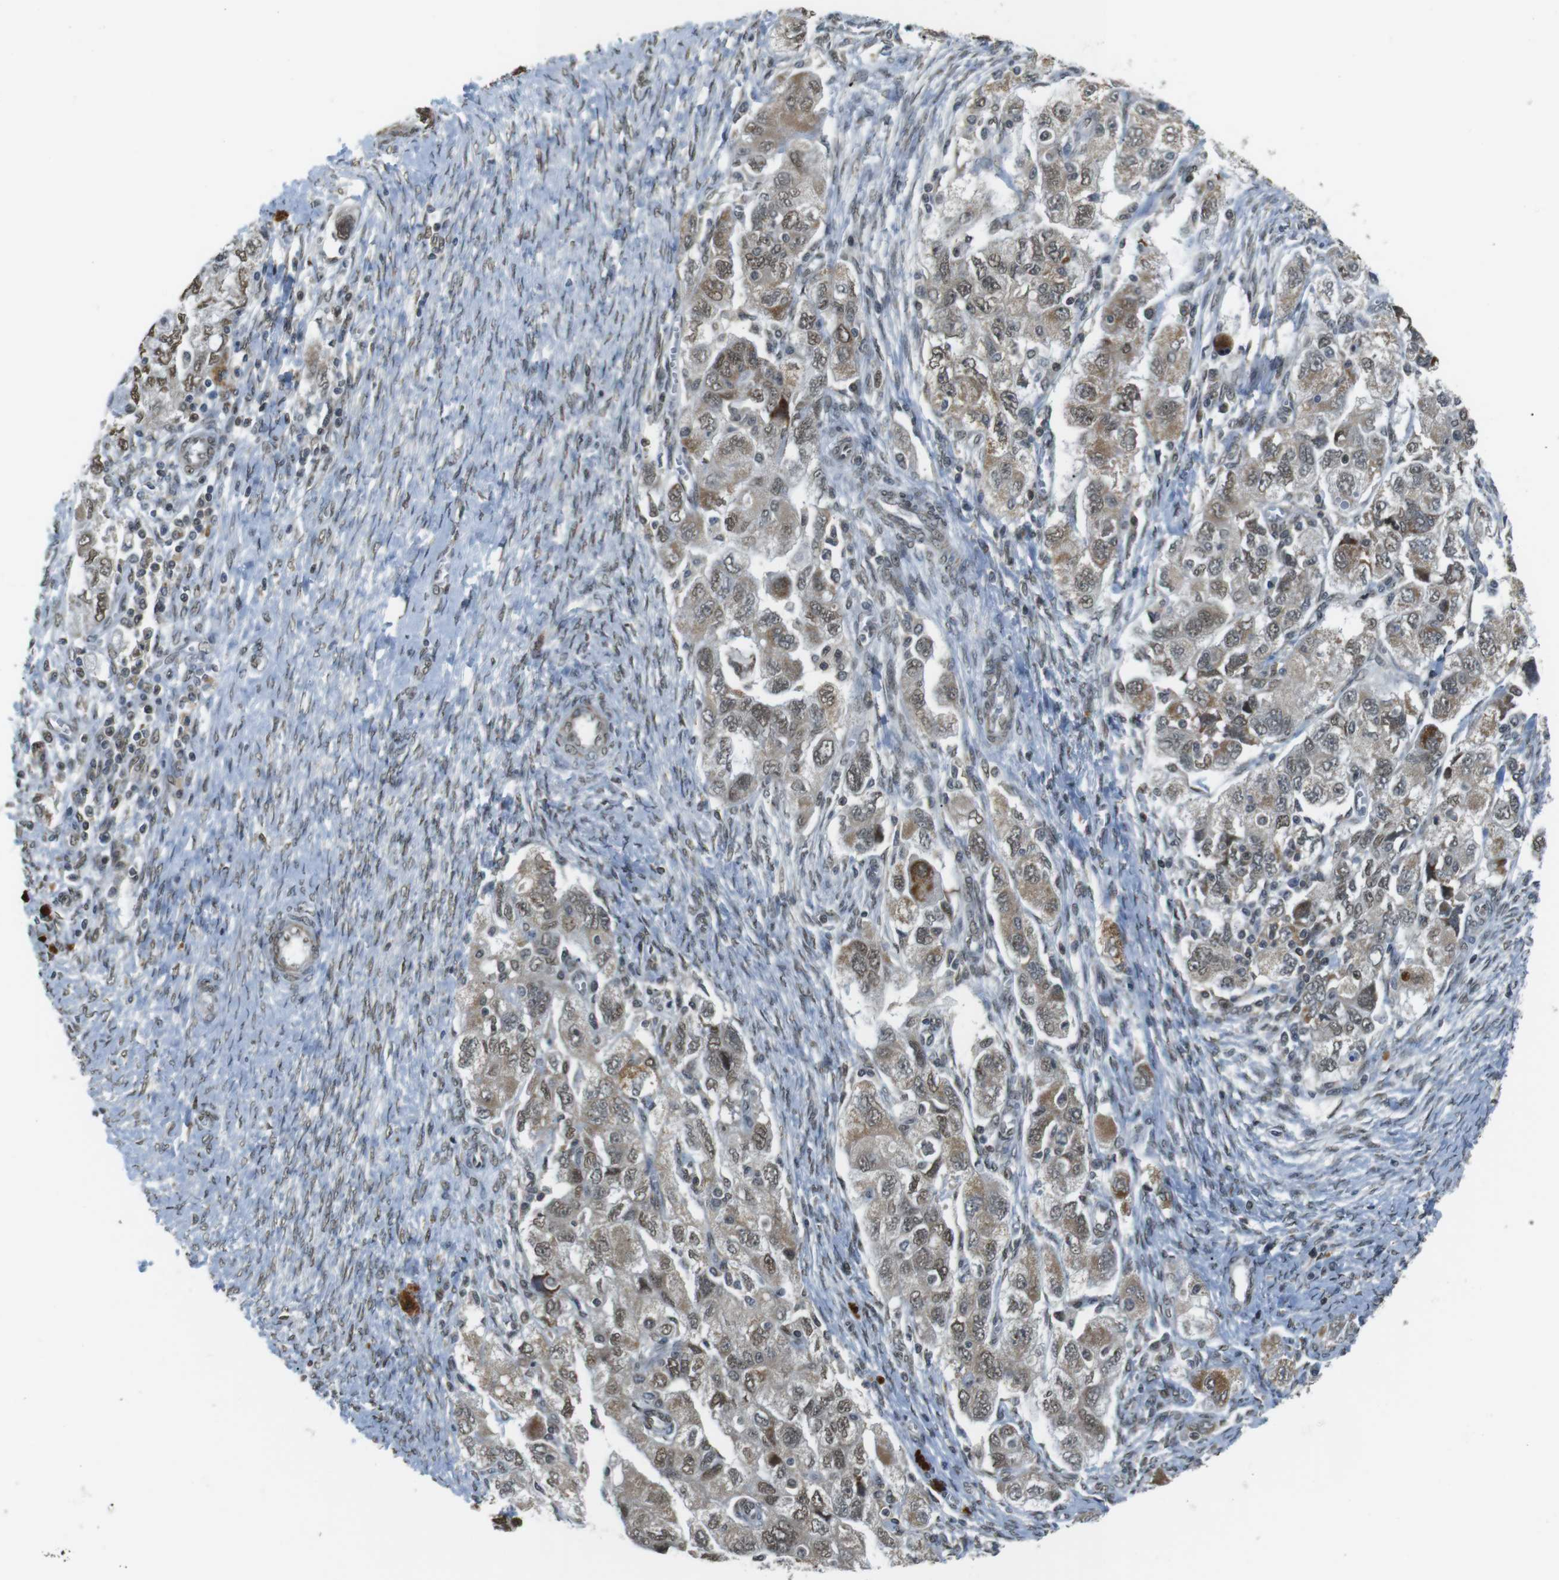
{"staining": {"intensity": "weak", "quantity": ">75%", "location": "cytoplasmic/membranous,nuclear"}, "tissue": "ovarian cancer", "cell_type": "Tumor cells", "image_type": "cancer", "snomed": [{"axis": "morphology", "description": "Carcinoma, NOS"}, {"axis": "morphology", "description": "Cystadenocarcinoma, serous, NOS"}, {"axis": "topography", "description": "Ovary"}], "caption": "This is an image of immunohistochemistry (IHC) staining of ovarian cancer, which shows weak positivity in the cytoplasmic/membranous and nuclear of tumor cells.", "gene": "USP7", "patient": {"sex": "female", "age": 69}}